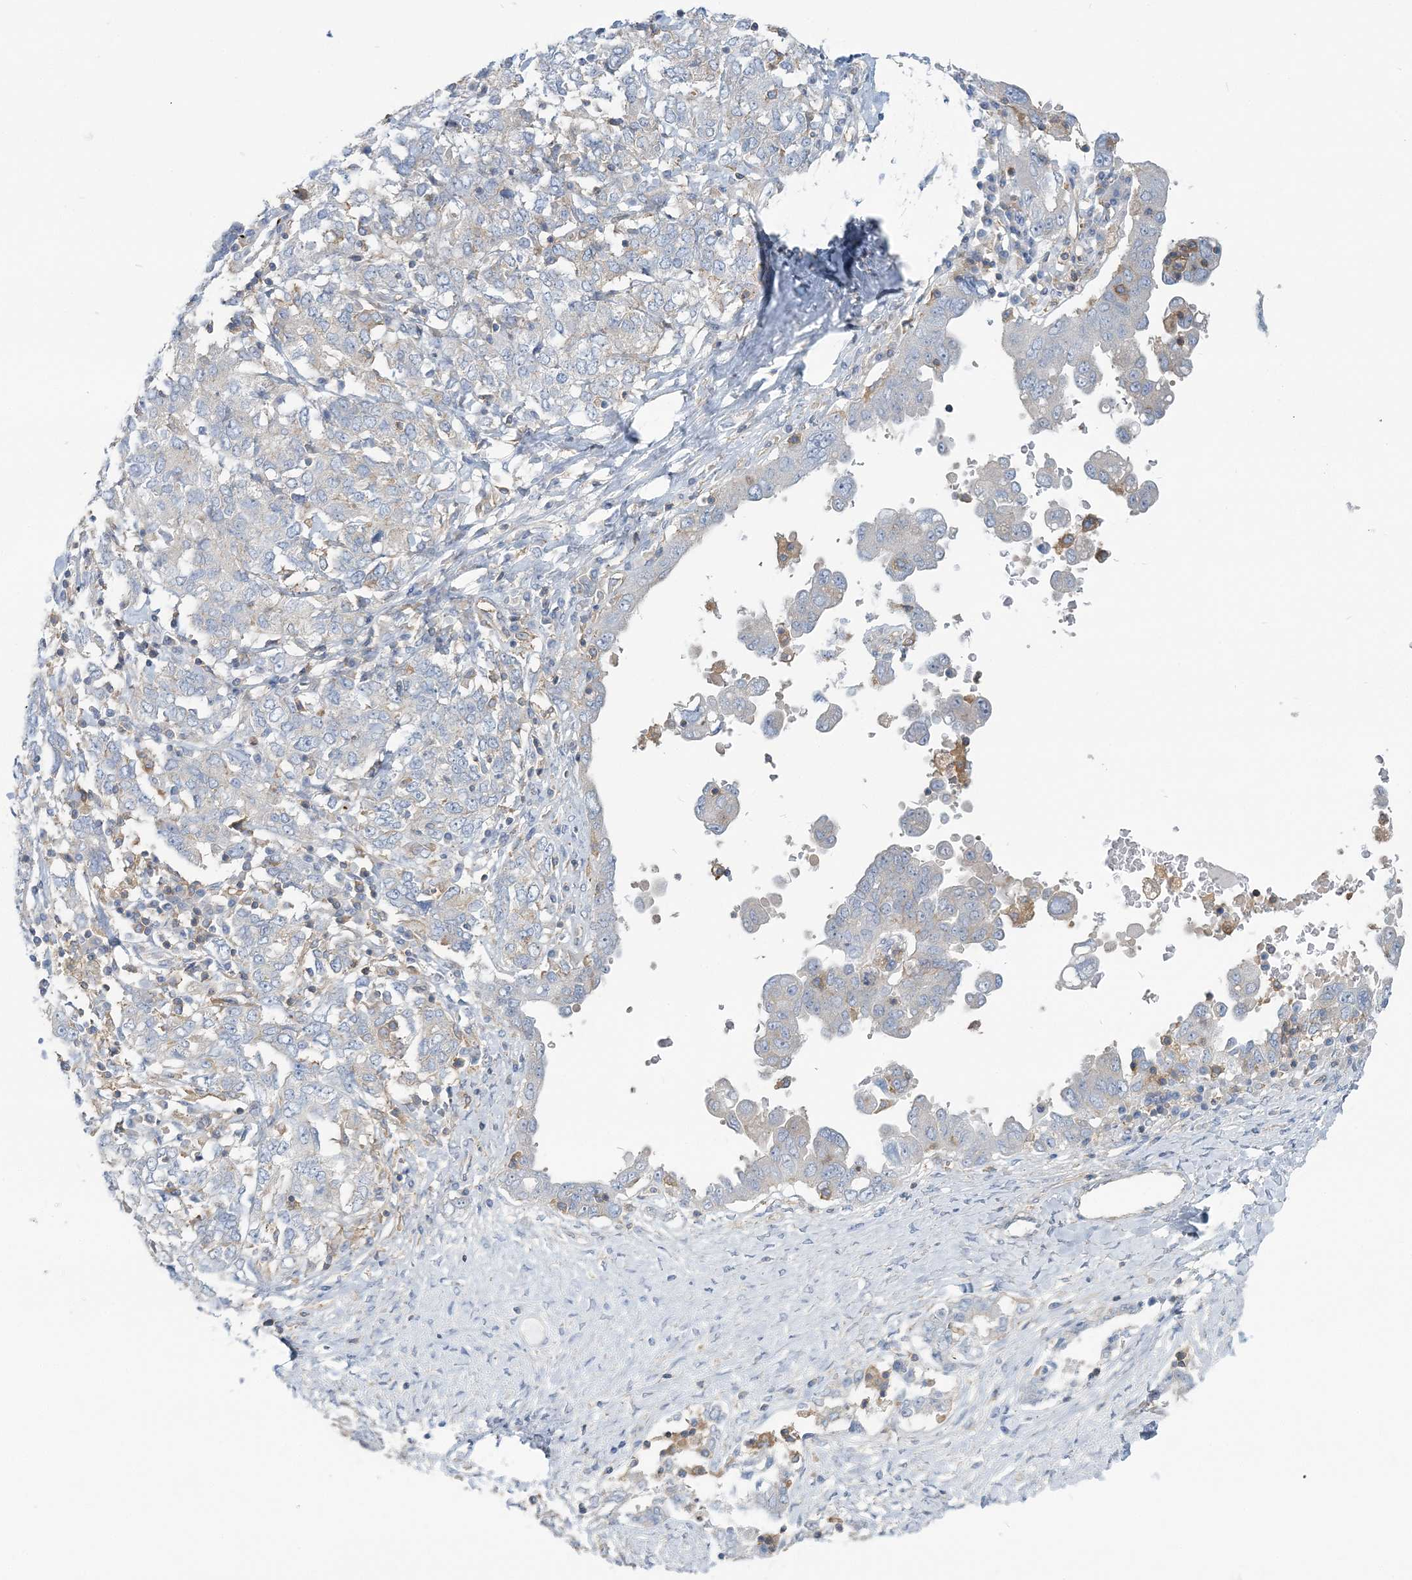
{"staining": {"intensity": "negative", "quantity": "none", "location": "none"}, "tissue": "ovarian cancer", "cell_type": "Tumor cells", "image_type": "cancer", "snomed": [{"axis": "morphology", "description": "Carcinoma, endometroid"}, {"axis": "topography", "description": "Ovary"}], "caption": "This photomicrograph is of ovarian cancer stained with immunohistochemistry to label a protein in brown with the nuclei are counter-stained blue. There is no expression in tumor cells.", "gene": "CUEDC2", "patient": {"sex": "female", "age": 62}}